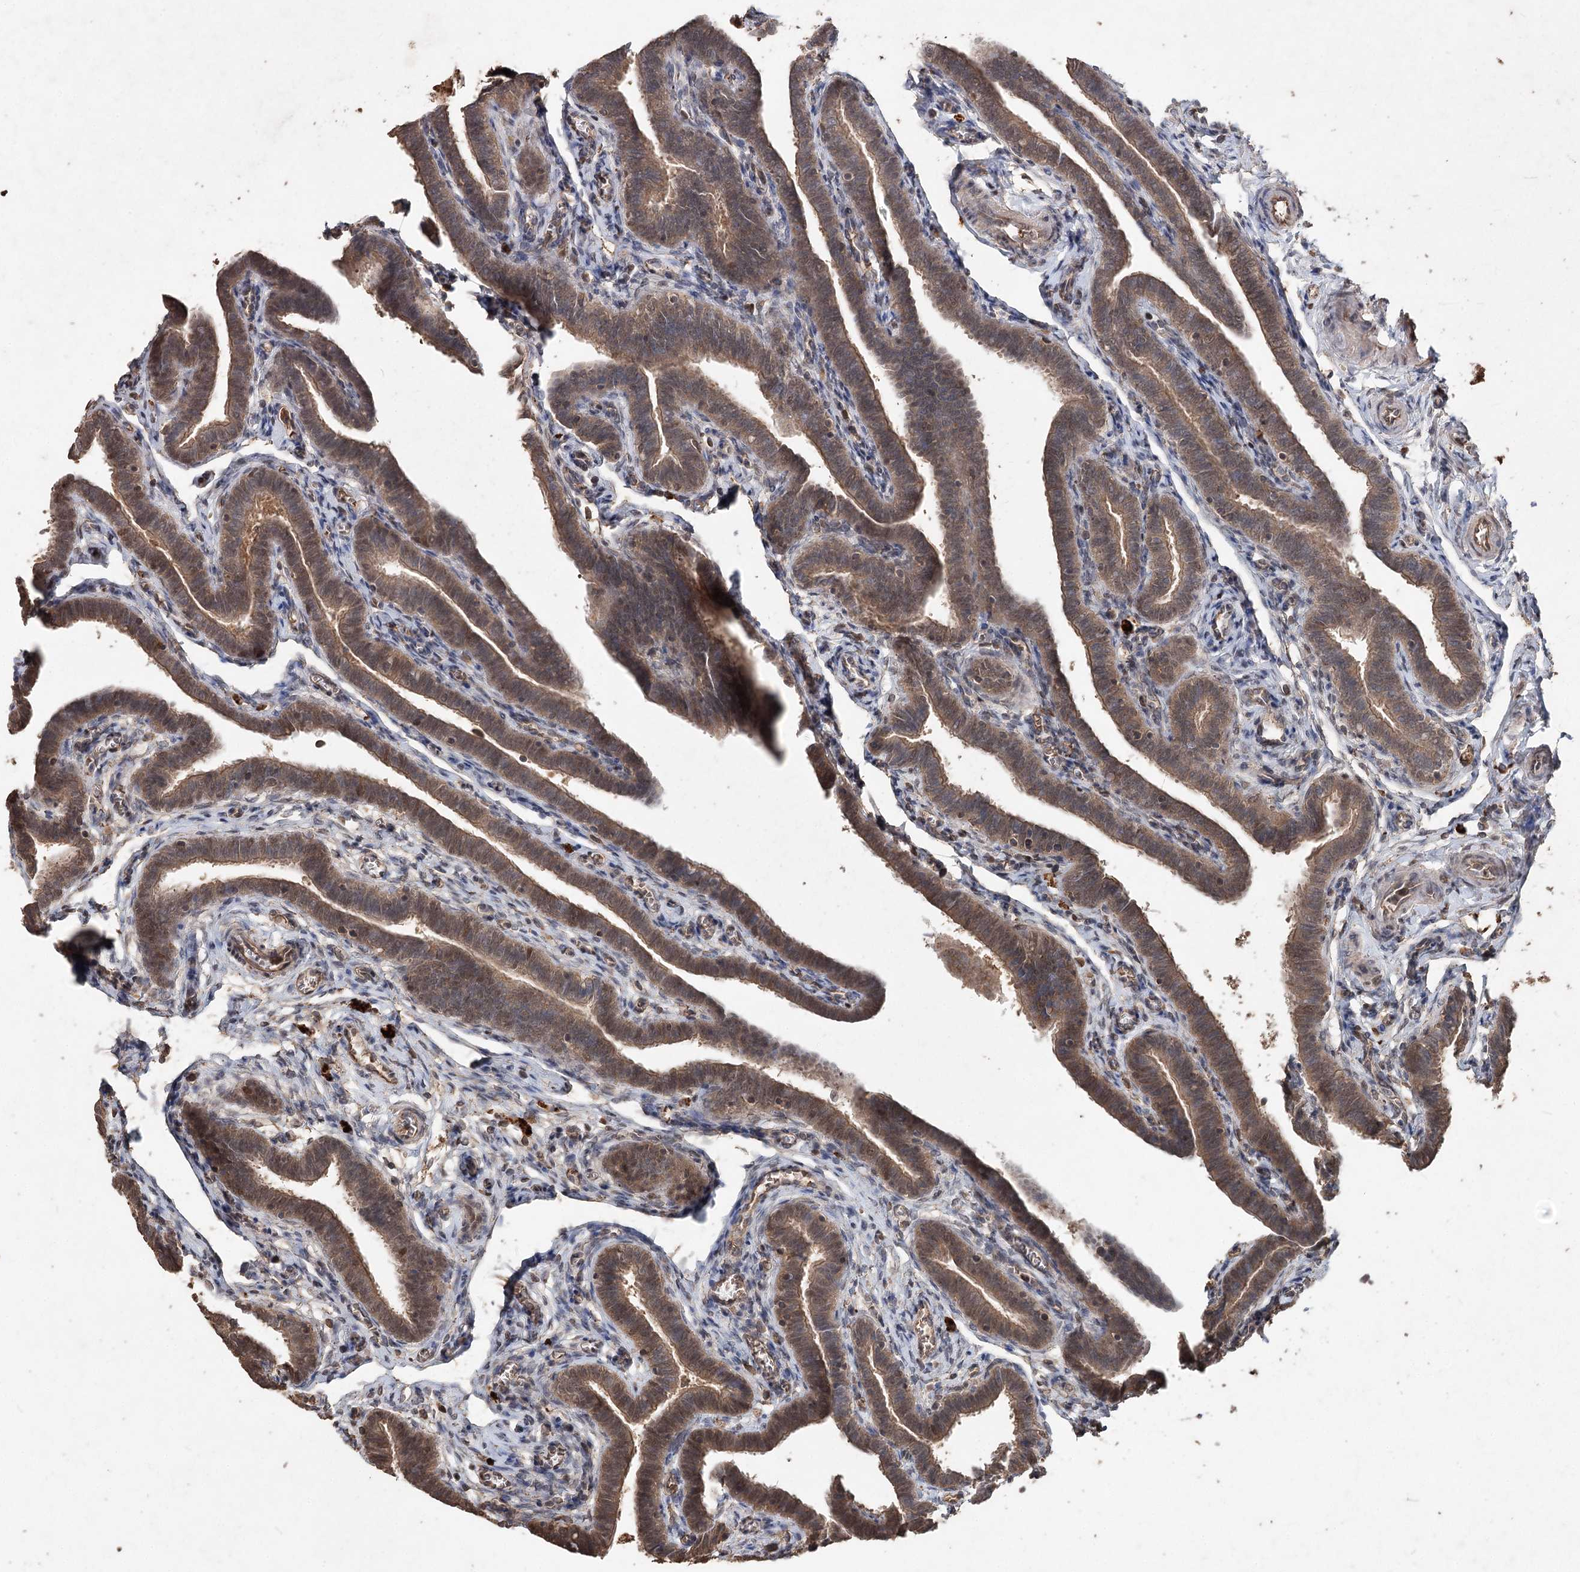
{"staining": {"intensity": "moderate", "quantity": ">75%", "location": "cytoplasmic/membranous,nuclear"}, "tissue": "fallopian tube", "cell_type": "Glandular cells", "image_type": "normal", "snomed": [{"axis": "morphology", "description": "Normal tissue, NOS"}, {"axis": "topography", "description": "Fallopian tube"}], "caption": "Immunohistochemical staining of benign human fallopian tube shows moderate cytoplasmic/membranous,nuclear protein positivity in about >75% of glandular cells.", "gene": "FBXO7", "patient": {"sex": "female", "age": 36}}